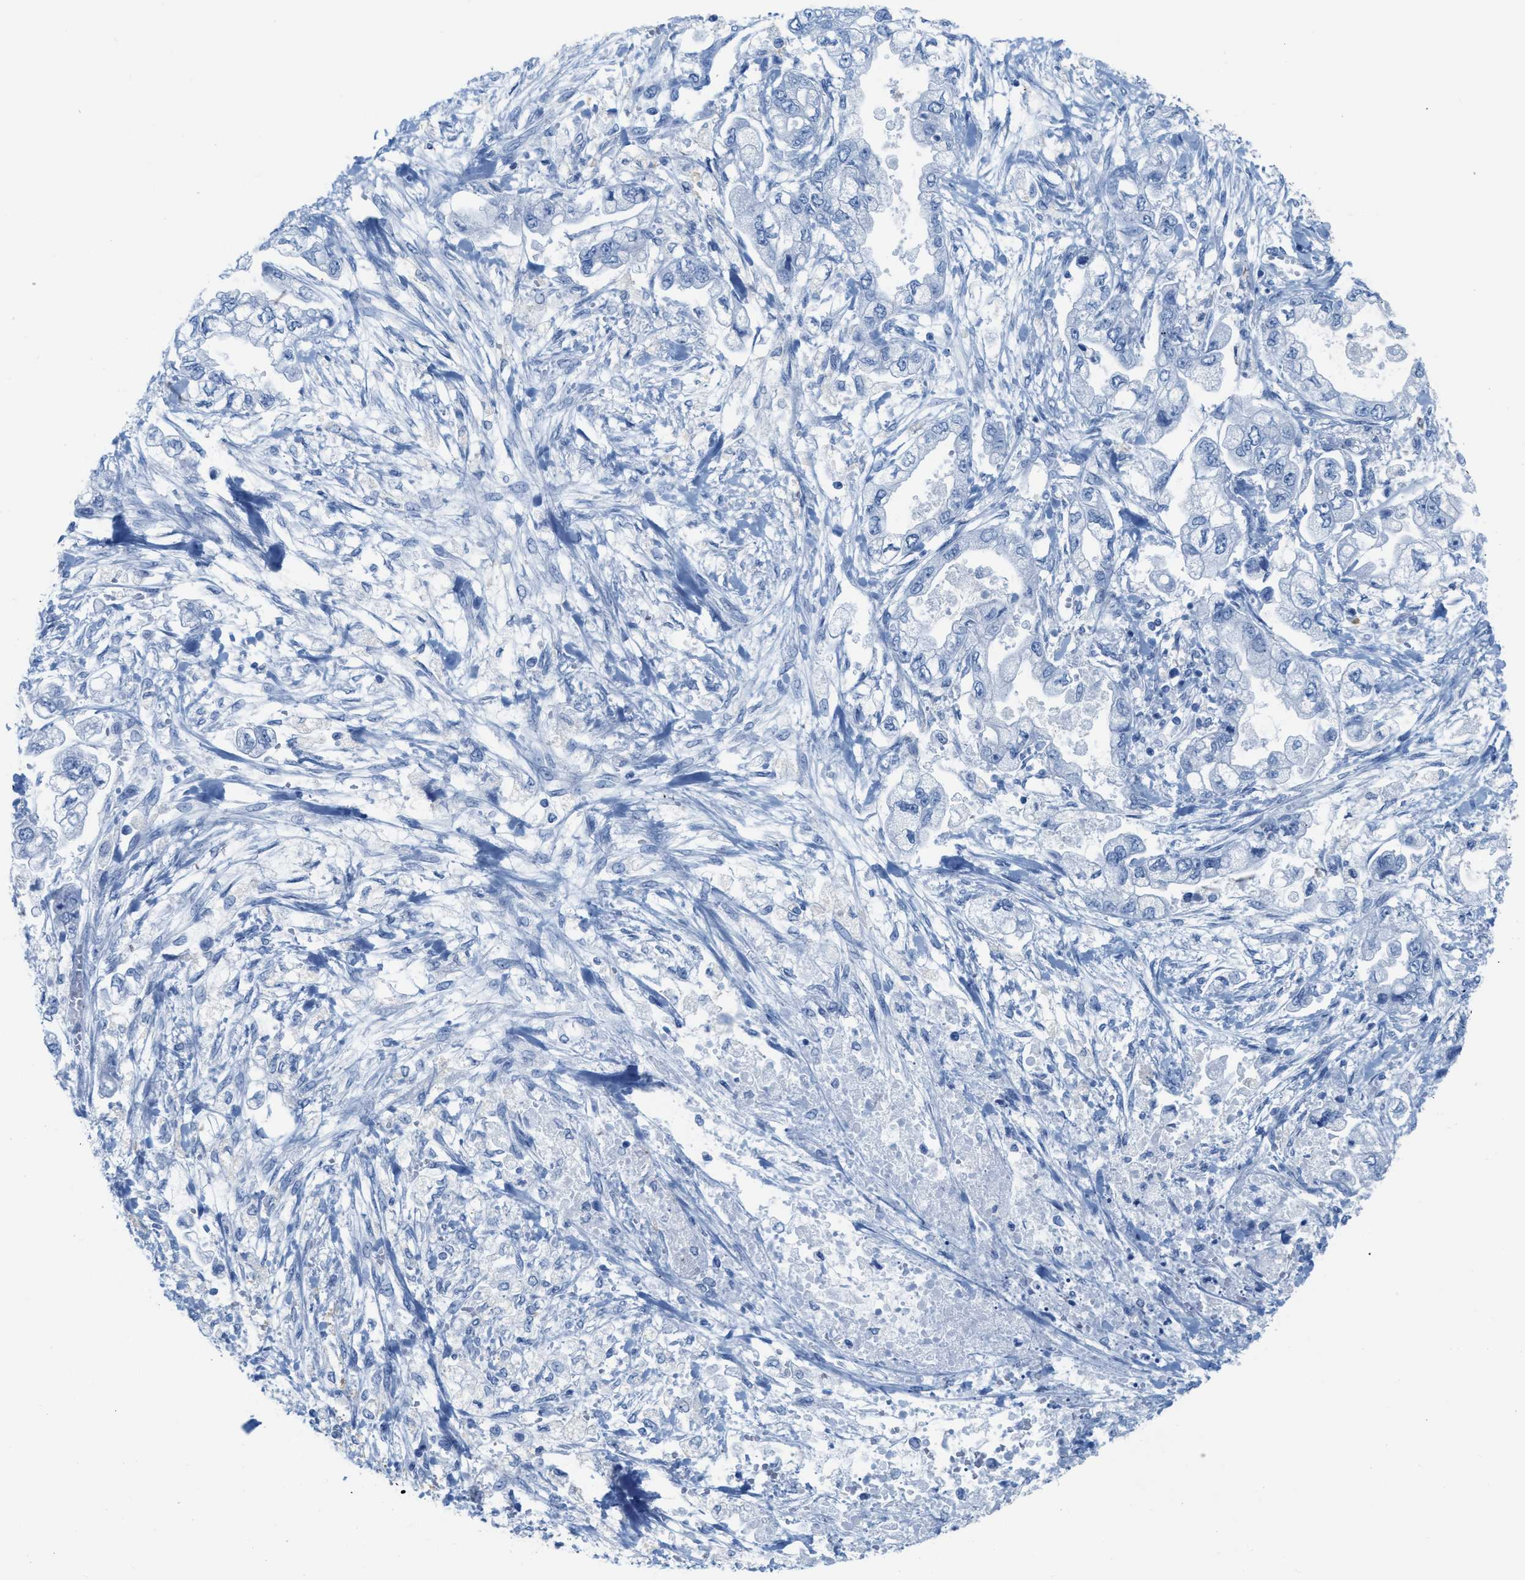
{"staining": {"intensity": "negative", "quantity": "none", "location": "none"}, "tissue": "stomach cancer", "cell_type": "Tumor cells", "image_type": "cancer", "snomed": [{"axis": "morphology", "description": "Normal tissue, NOS"}, {"axis": "morphology", "description": "Adenocarcinoma, NOS"}, {"axis": "topography", "description": "Stomach"}], "caption": "Stomach adenocarcinoma was stained to show a protein in brown. There is no significant expression in tumor cells. The staining was performed using DAB (3,3'-diaminobenzidine) to visualize the protein expression in brown, while the nuclei were stained in blue with hematoxylin (Magnification: 20x).", "gene": "ASGR1", "patient": {"sex": "male", "age": 62}}